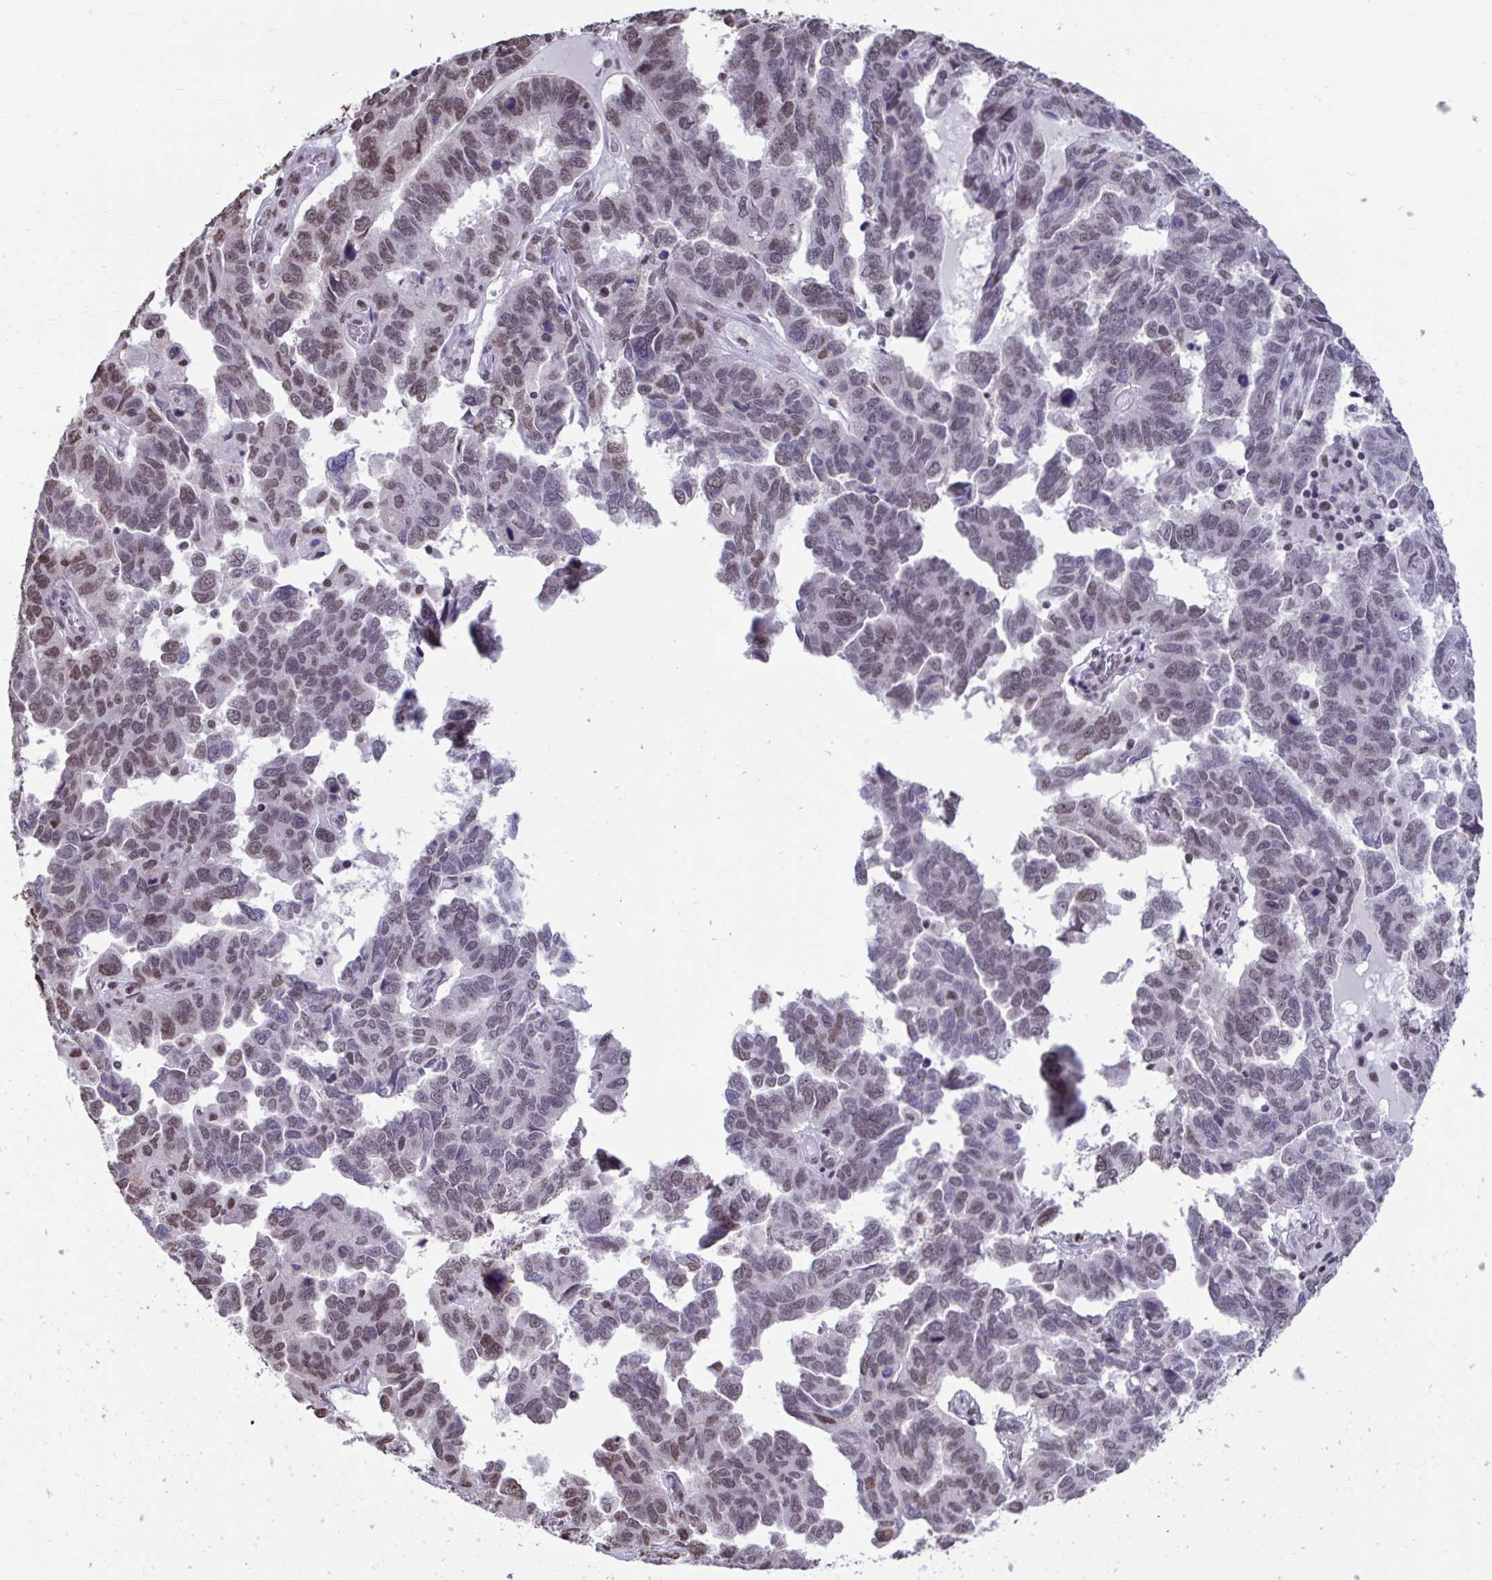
{"staining": {"intensity": "moderate", "quantity": "25%-75%", "location": "nuclear"}, "tissue": "ovarian cancer", "cell_type": "Tumor cells", "image_type": "cancer", "snomed": [{"axis": "morphology", "description": "Cystadenocarcinoma, serous, NOS"}, {"axis": "topography", "description": "Ovary"}], "caption": "Immunohistochemistry histopathology image of ovarian cancer (serous cystadenocarcinoma) stained for a protein (brown), which demonstrates medium levels of moderate nuclear expression in approximately 25%-75% of tumor cells.", "gene": "HNRNPDL", "patient": {"sex": "female", "age": 64}}